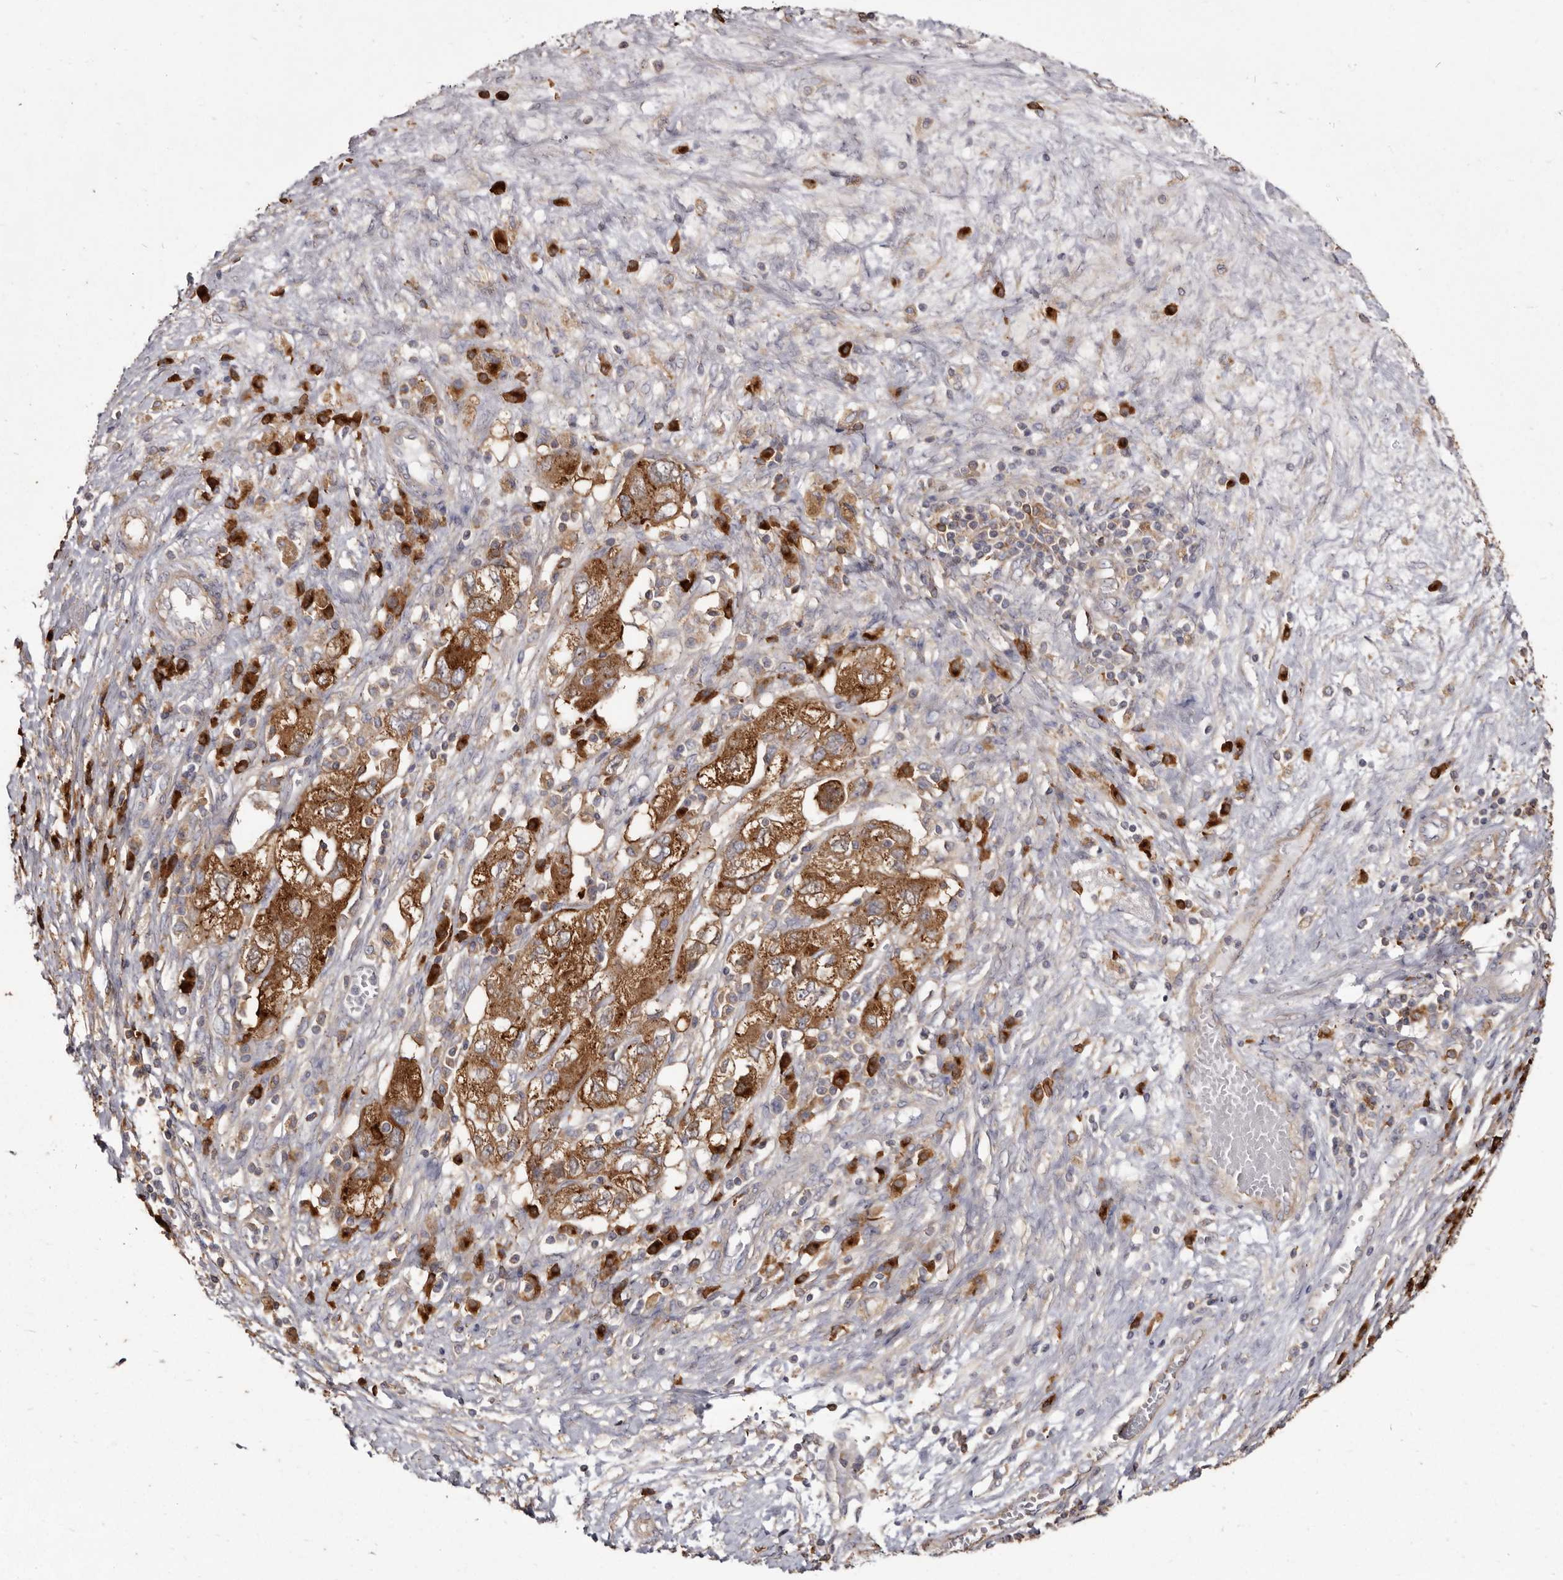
{"staining": {"intensity": "moderate", "quantity": ">75%", "location": "cytoplasmic/membranous"}, "tissue": "ovarian cancer", "cell_type": "Tumor cells", "image_type": "cancer", "snomed": [{"axis": "morphology", "description": "Carcinoma, NOS"}, {"axis": "morphology", "description": "Cystadenocarcinoma, serous, NOS"}, {"axis": "topography", "description": "Ovary"}], "caption": "DAB immunohistochemical staining of serous cystadenocarcinoma (ovarian) reveals moderate cytoplasmic/membranous protein staining in approximately >75% of tumor cells.", "gene": "TPD52", "patient": {"sex": "female", "age": 69}}